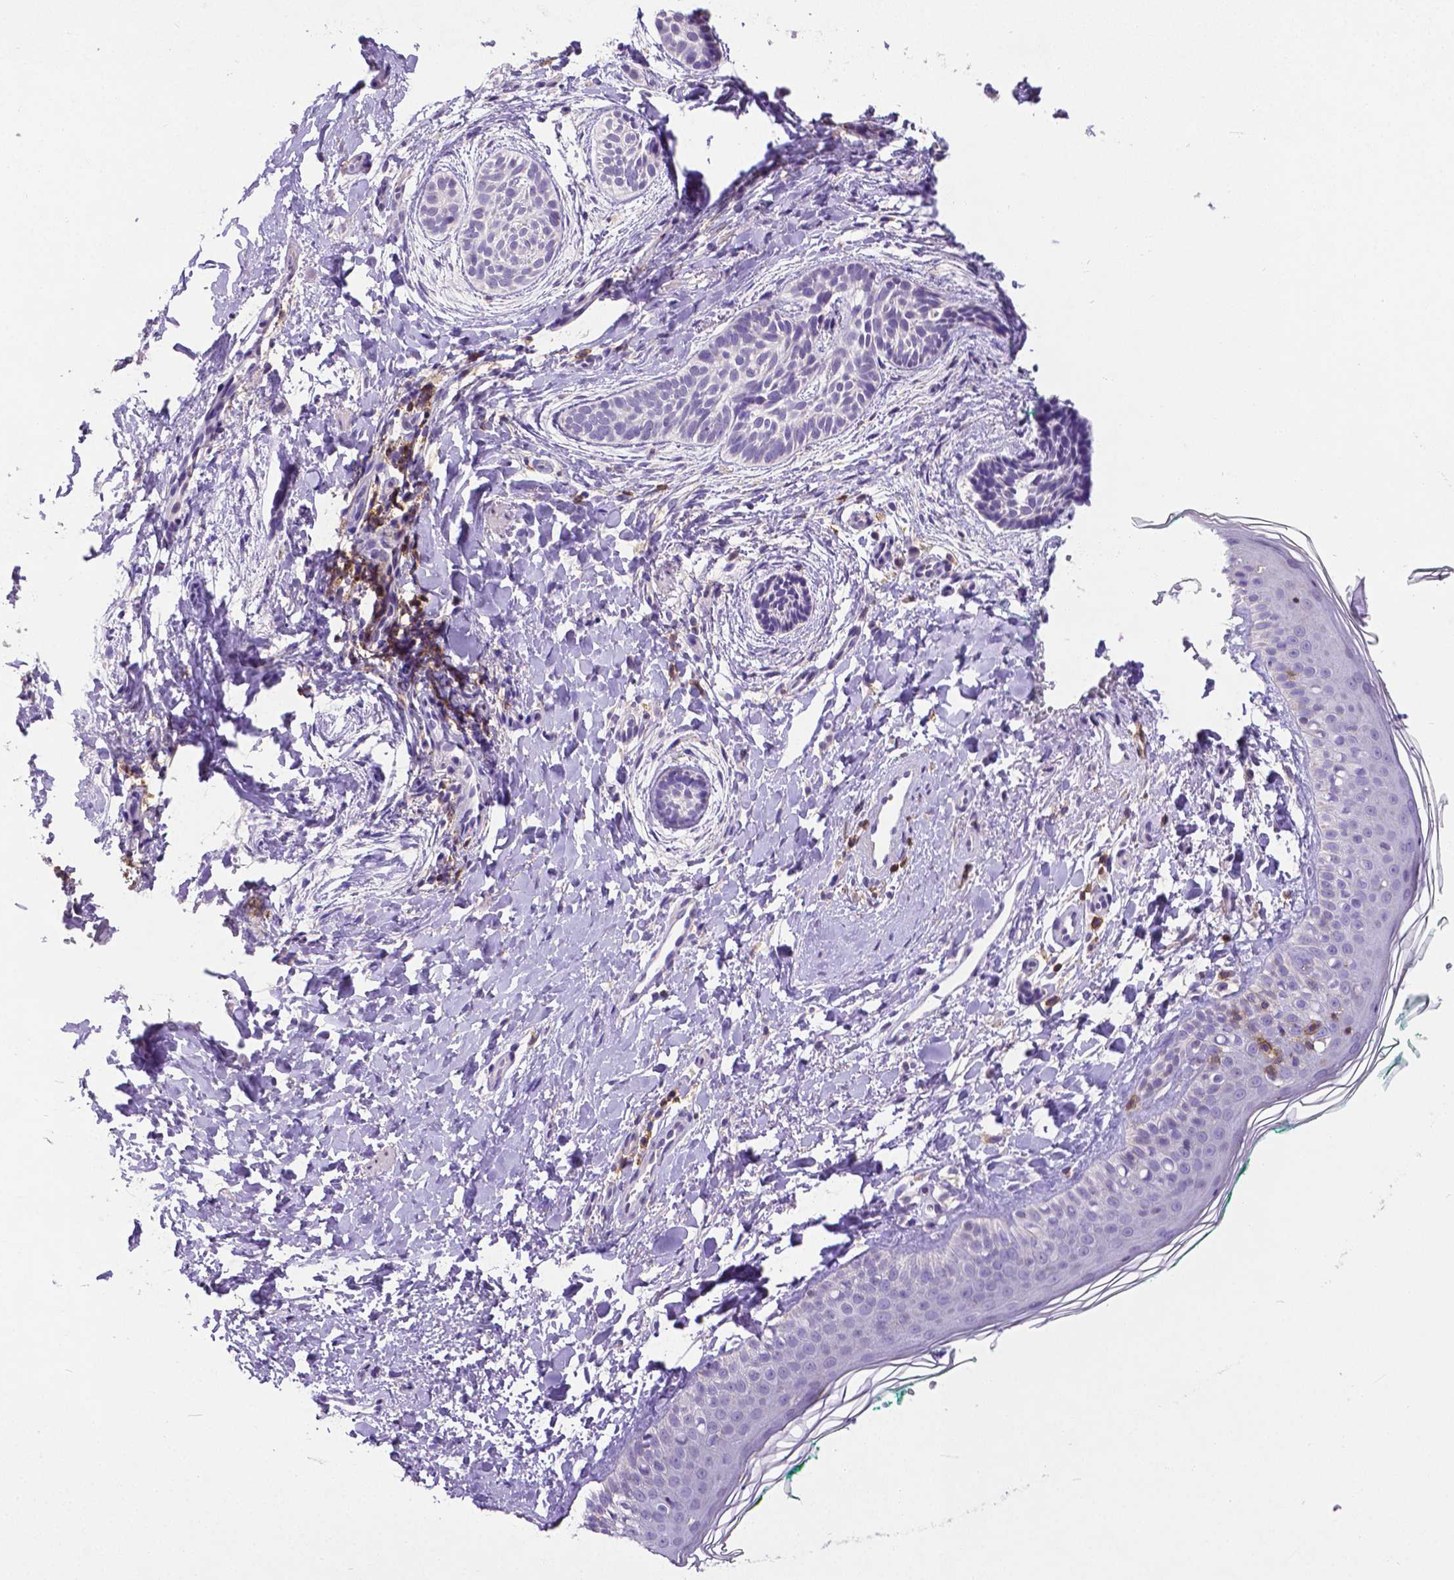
{"staining": {"intensity": "negative", "quantity": "none", "location": "none"}, "tissue": "skin cancer", "cell_type": "Tumor cells", "image_type": "cancer", "snomed": [{"axis": "morphology", "description": "Basal cell carcinoma"}, {"axis": "topography", "description": "Skin"}], "caption": "Immunohistochemistry micrograph of skin cancer (basal cell carcinoma) stained for a protein (brown), which exhibits no expression in tumor cells.", "gene": "CD4", "patient": {"sex": "male", "age": 63}}